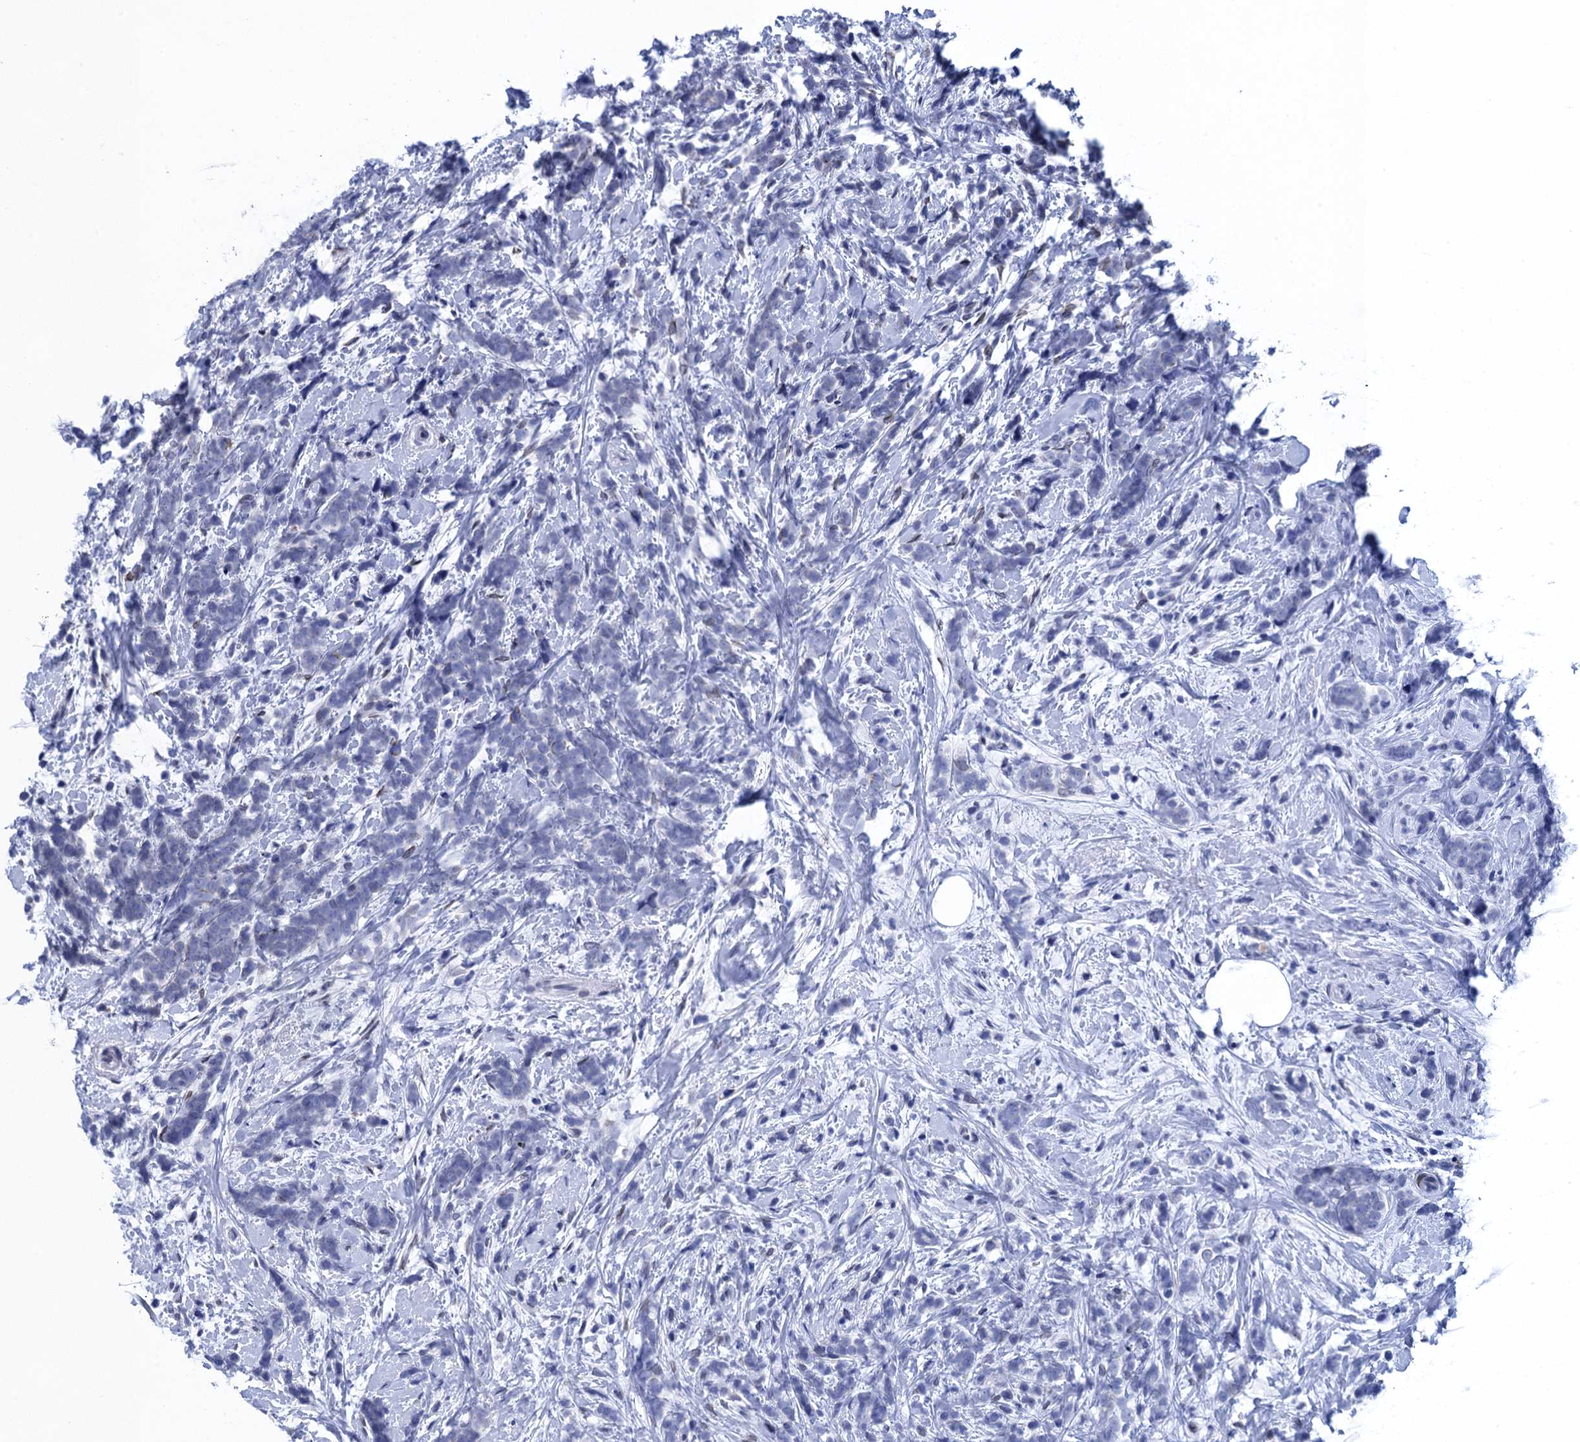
{"staining": {"intensity": "negative", "quantity": "none", "location": "none"}, "tissue": "breast cancer", "cell_type": "Tumor cells", "image_type": "cancer", "snomed": [{"axis": "morphology", "description": "Lobular carcinoma"}, {"axis": "topography", "description": "Breast"}], "caption": "Tumor cells are negative for protein expression in human lobular carcinoma (breast).", "gene": "METTL25", "patient": {"sex": "female", "age": 58}}